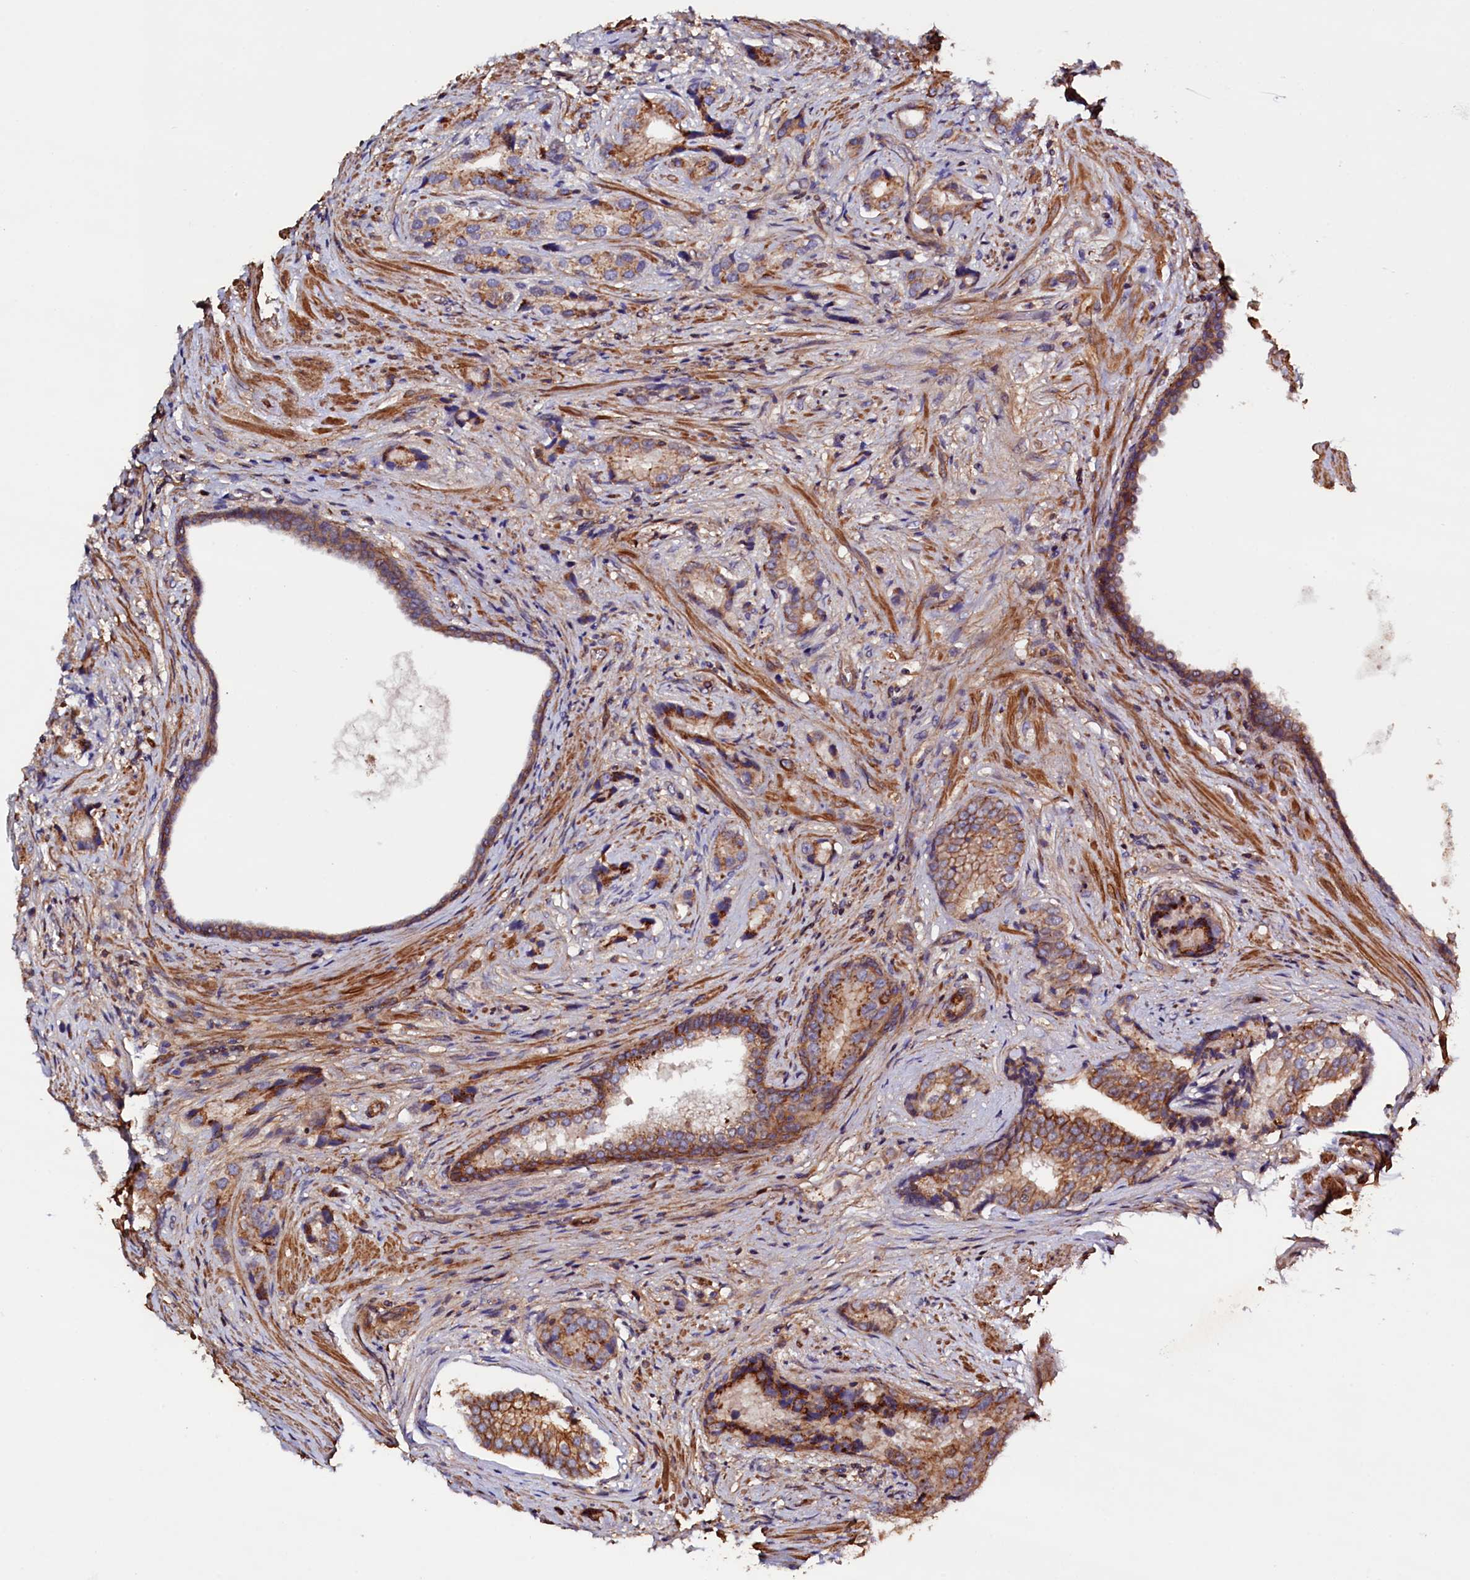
{"staining": {"intensity": "moderate", "quantity": ">75%", "location": "cytoplasmic/membranous"}, "tissue": "prostate cancer", "cell_type": "Tumor cells", "image_type": "cancer", "snomed": [{"axis": "morphology", "description": "Adenocarcinoma, Low grade"}, {"axis": "topography", "description": "Prostate"}], "caption": "Immunohistochemistry histopathology image of neoplastic tissue: prostate cancer stained using immunohistochemistry (IHC) exhibits medium levels of moderate protein expression localized specifically in the cytoplasmic/membranous of tumor cells, appearing as a cytoplasmic/membranous brown color.", "gene": "DUOXA1", "patient": {"sex": "male", "age": 71}}